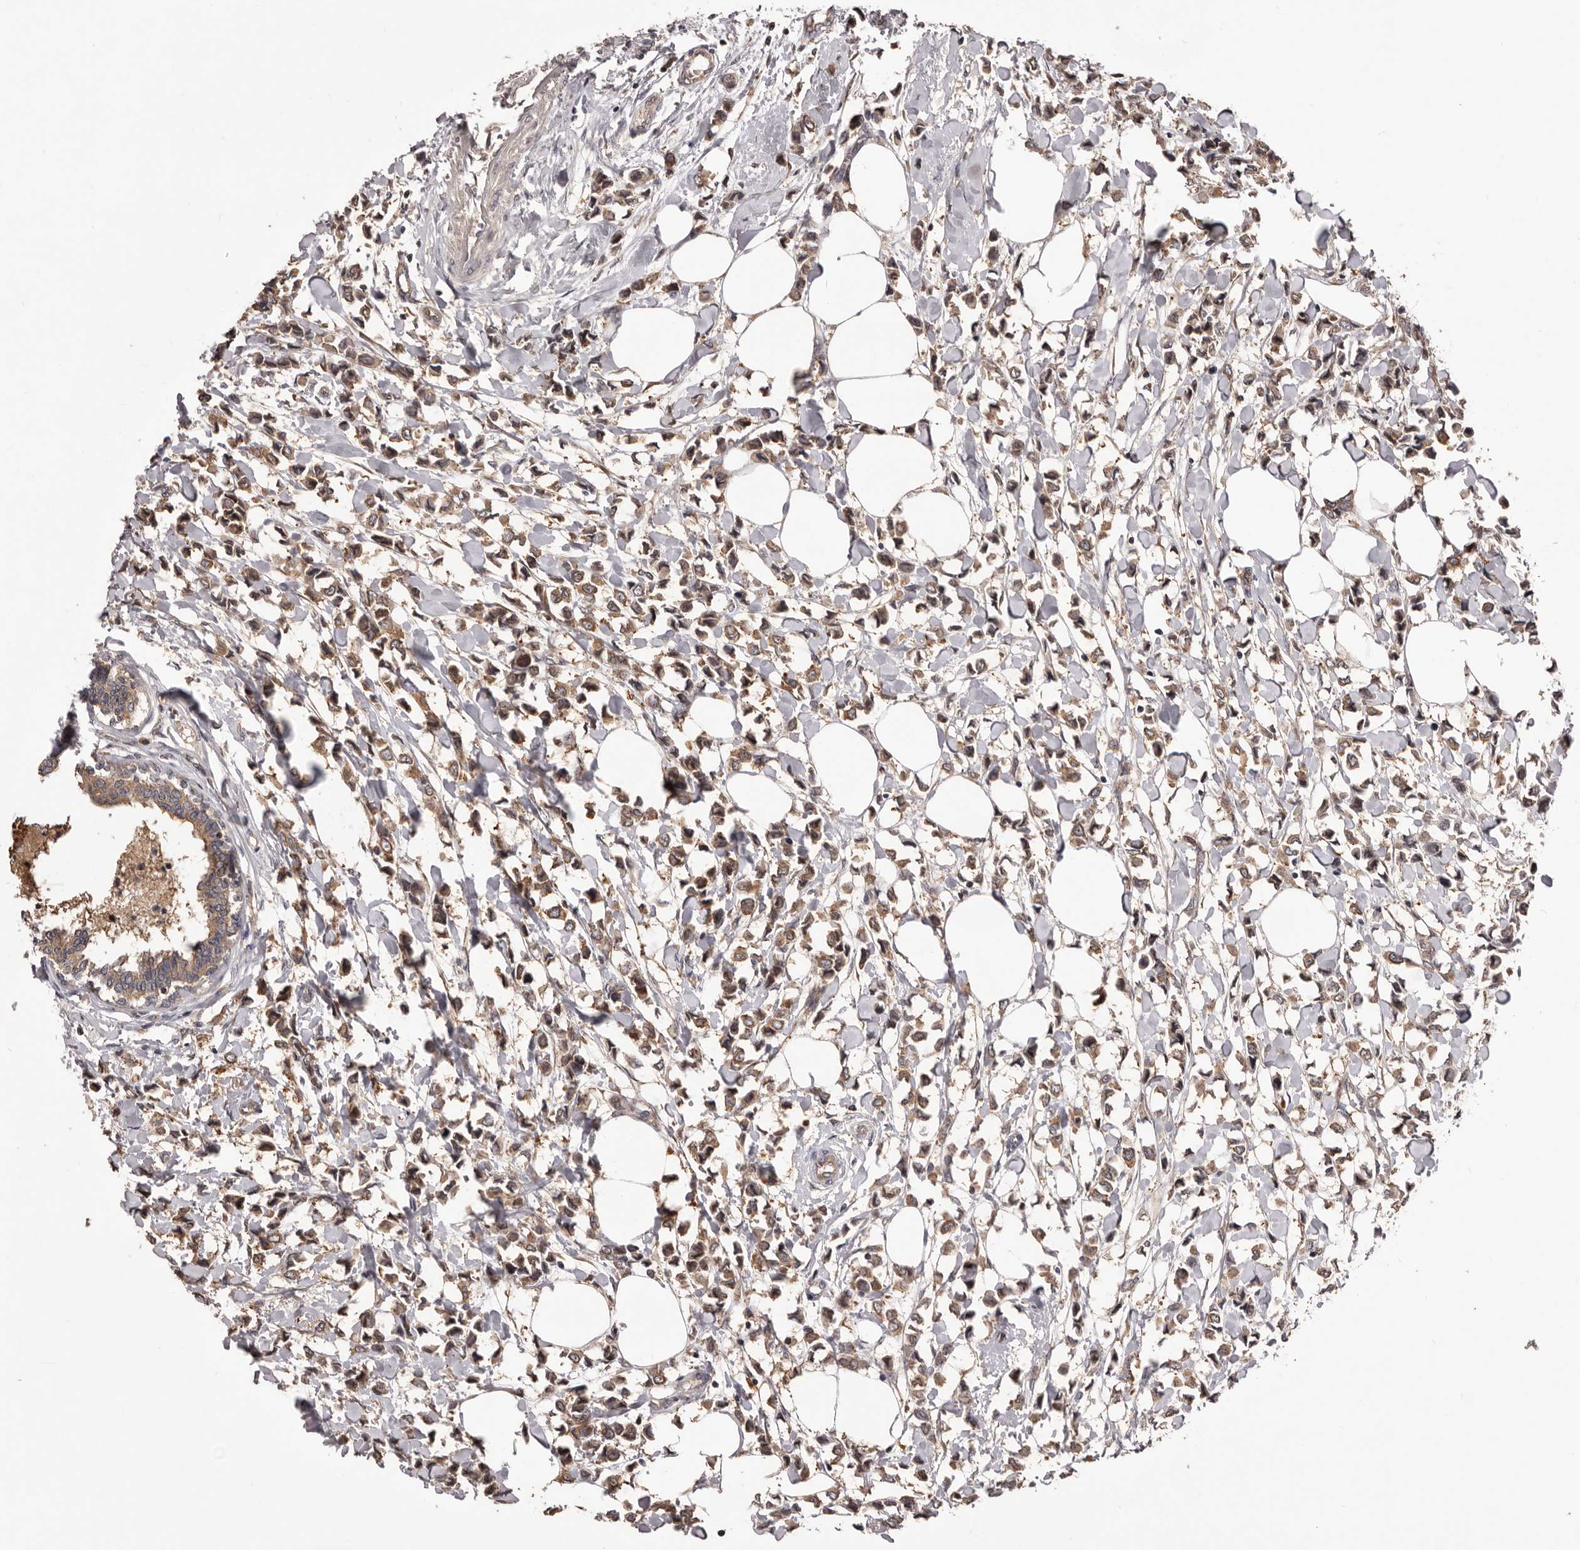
{"staining": {"intensity": "moderate", "quantity": ">75%", "location": "cytoplasmic/membranous"}, "tissue": "breast cancer", "cell_type": "Tumor cells", "image_type": "cancer", "snomed": [{"axis": "morphology", "description": "Lobular carcinoma"}, {"axis": "topography", "description": "Breast"}], "caption": "Human breast cancer (lobular carcinoma) stained with a brown dye demonstrates moderate cytoplasmic/membranous positive positivity in about >75% of tumor cells.", "gene": "HBS1L", "patient": {"sex": "female", "age": 51}}